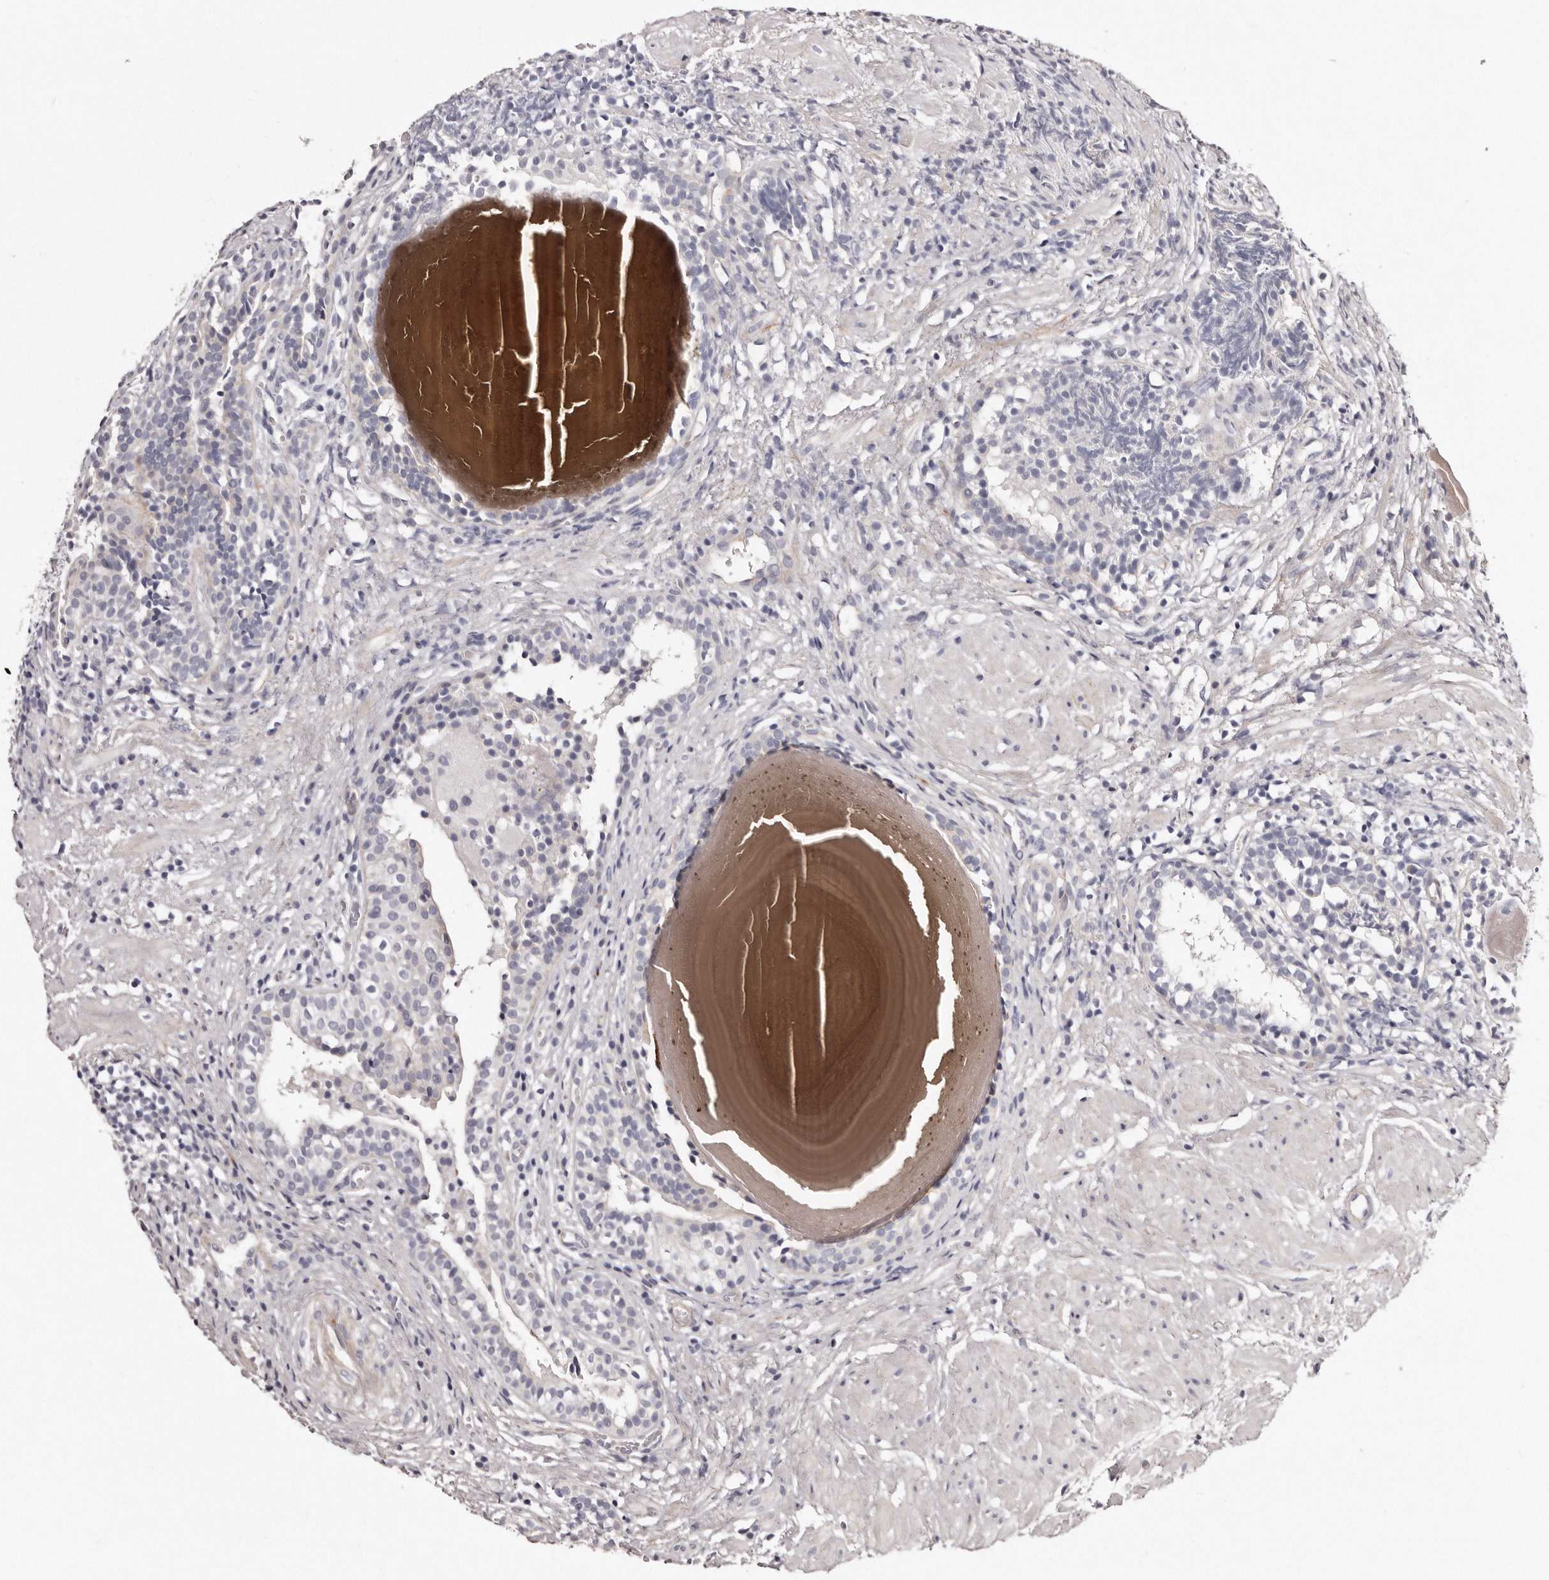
{"staining": {"intensity": "negative", "quantity": "none", "location": "none"}, "tissue": "prostate cancer", "cell_type": "Tumor cells", "image_type": "cancer", "snomed": [{"axis": "morphology", "description": "Adenocarcinoma, Low grade"}, {"axis": "topography", "description": "Prostate"}], "caption": "A micrograph of prostate cancer (adenocarcinoma (low-grade)) stained for a protein shows no brown staining in tumor cells. (Brightfield microscopy of DAB immunohistochemistry at high magnification).", "gene": "PEG10", "patient": {"sex": "male", "age": 88}}